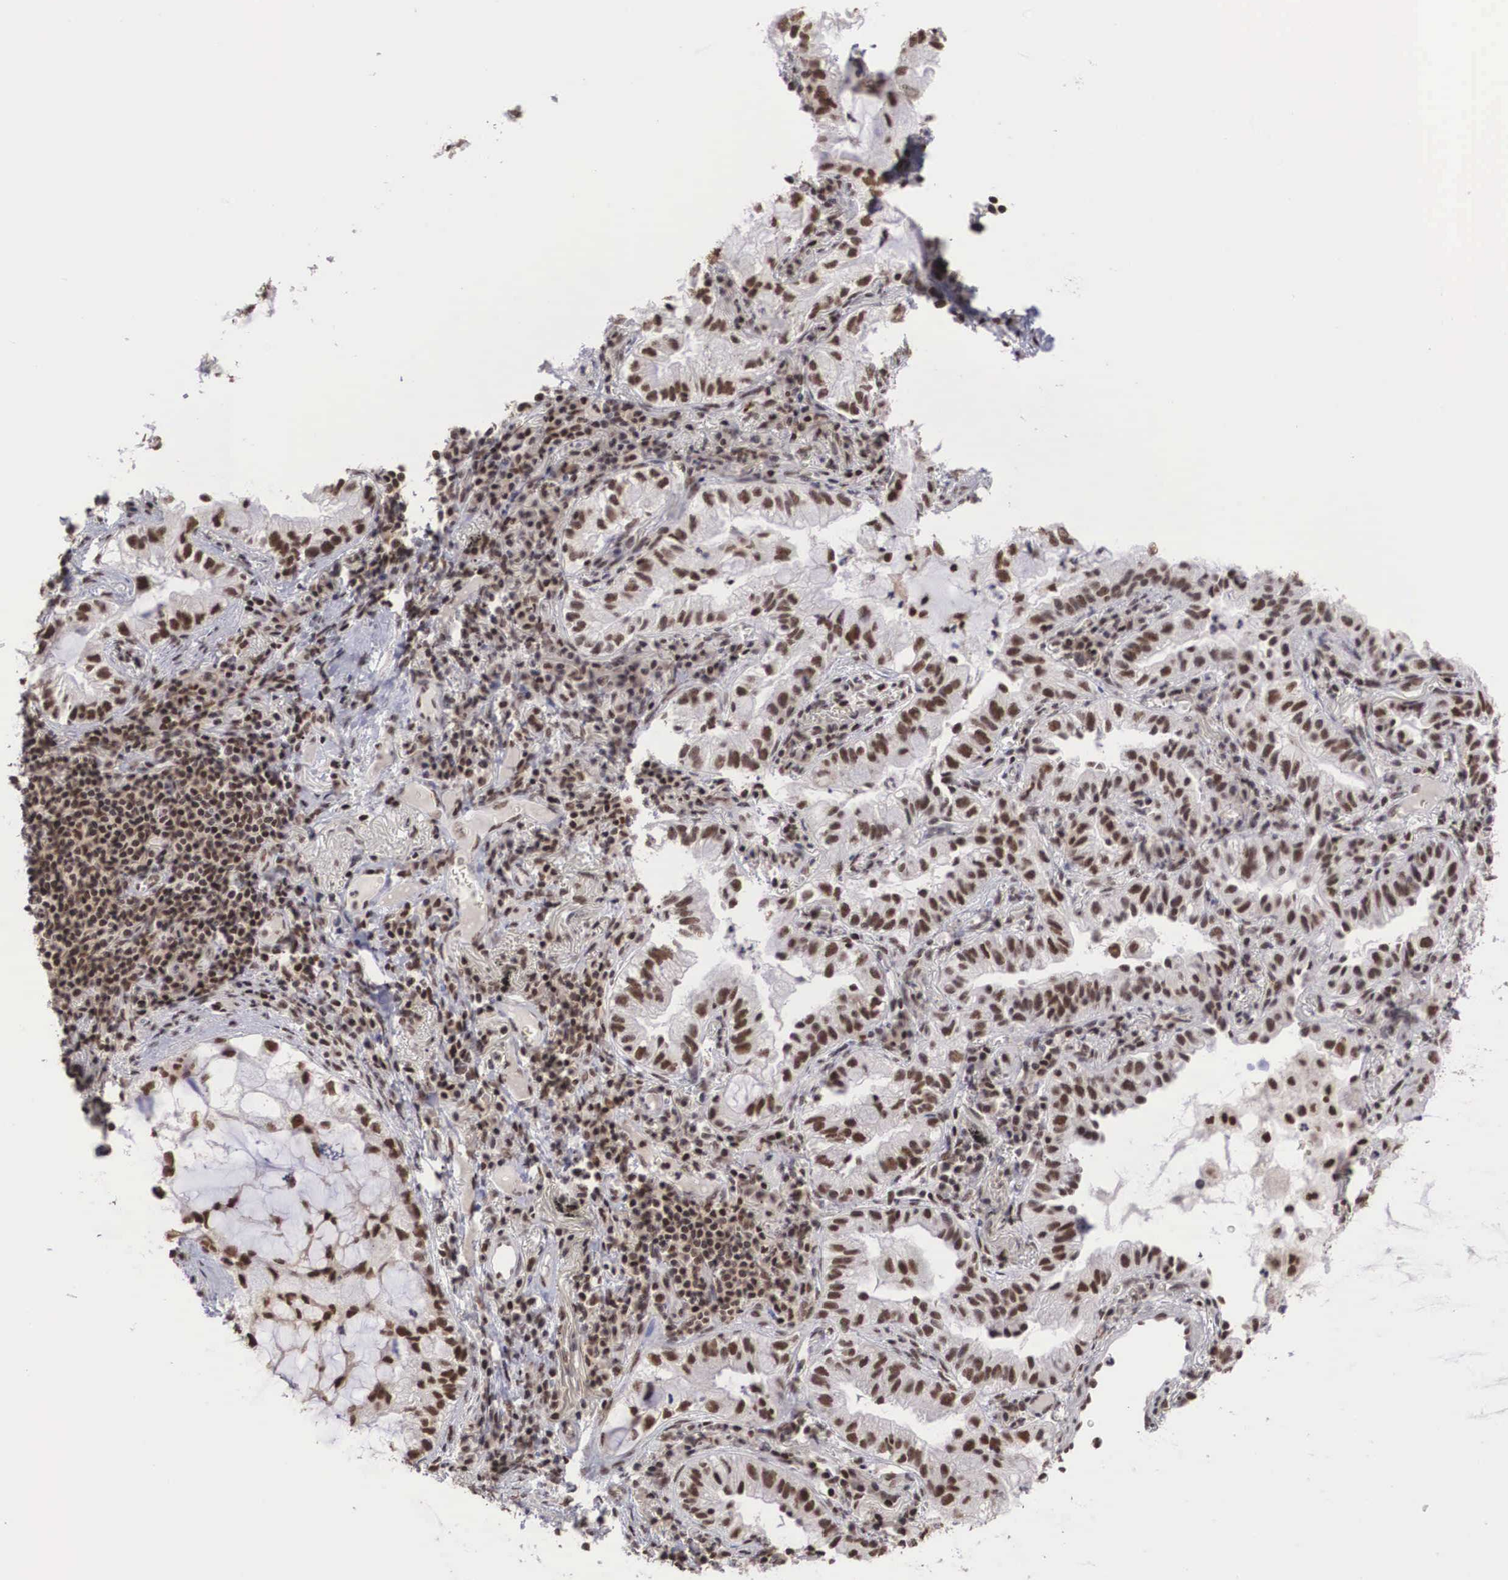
{"staining": {"intensity": "moderate", "quantity": ">75%", "location": "nuclear"}, "tissue": "lung cancer", "cell_type": "Tumor cells", "image_type": "cancer", "snomed": [{"axis": "morphology", "description": "Adenocarcinoma, NOS"}, {"axis": "topography", "description": "Lung"}], "caption": "Lung cancer (adenocarcinoma) stained with immunohistochemistry (IHC) exhibits moderate nuclear staining in about >75% of tumor cells.", "gene": "HTATSF1", "patient": {"sex": "female", "age": 50}}